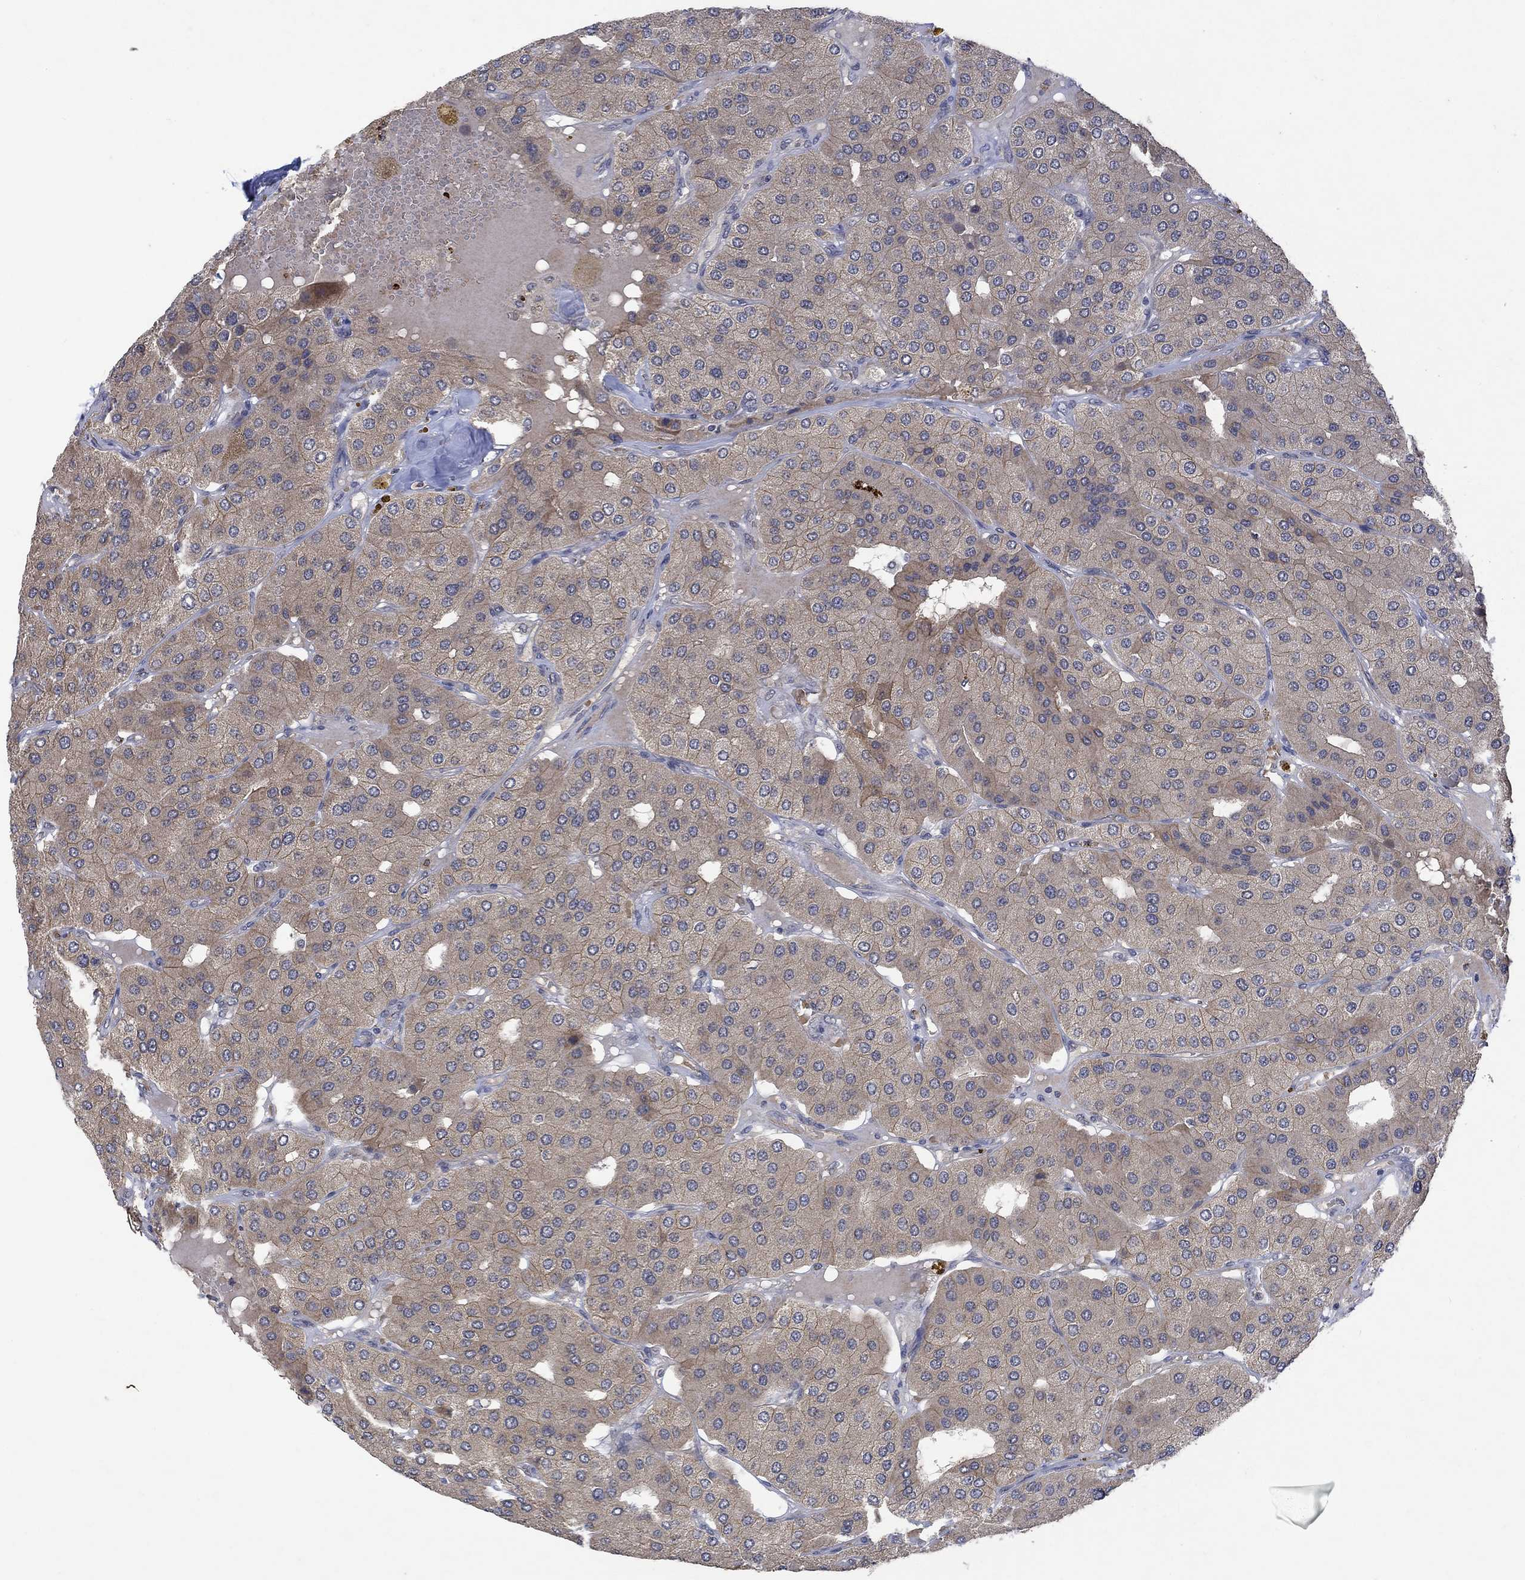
{"staining": {"intensity": "weak", "quantity": "25%-75%", "location": "cytoplasmic/membranous"}, "tissue": "parathyroid gland", "cell_type": "Glandular cells", "image_type": "normal", "snomed": [{"axis": "morphology", "description": "Normal tissue, NOS"}, {"axis": "morphology", "description": "Adenoma, NOS"}, {"axis": "topography", "description": "Parathyroid gland"}], "caption": "A micrograph of parathyroid gland stained for a protein exhibits weak cytoplasmic/membranous brown staining in glandular cells. (brown staining indicates protein expression, while blue staining denotes nuclei).", "gene": "GRIN2D", "patient": {"sex": "female", "age": 86}}